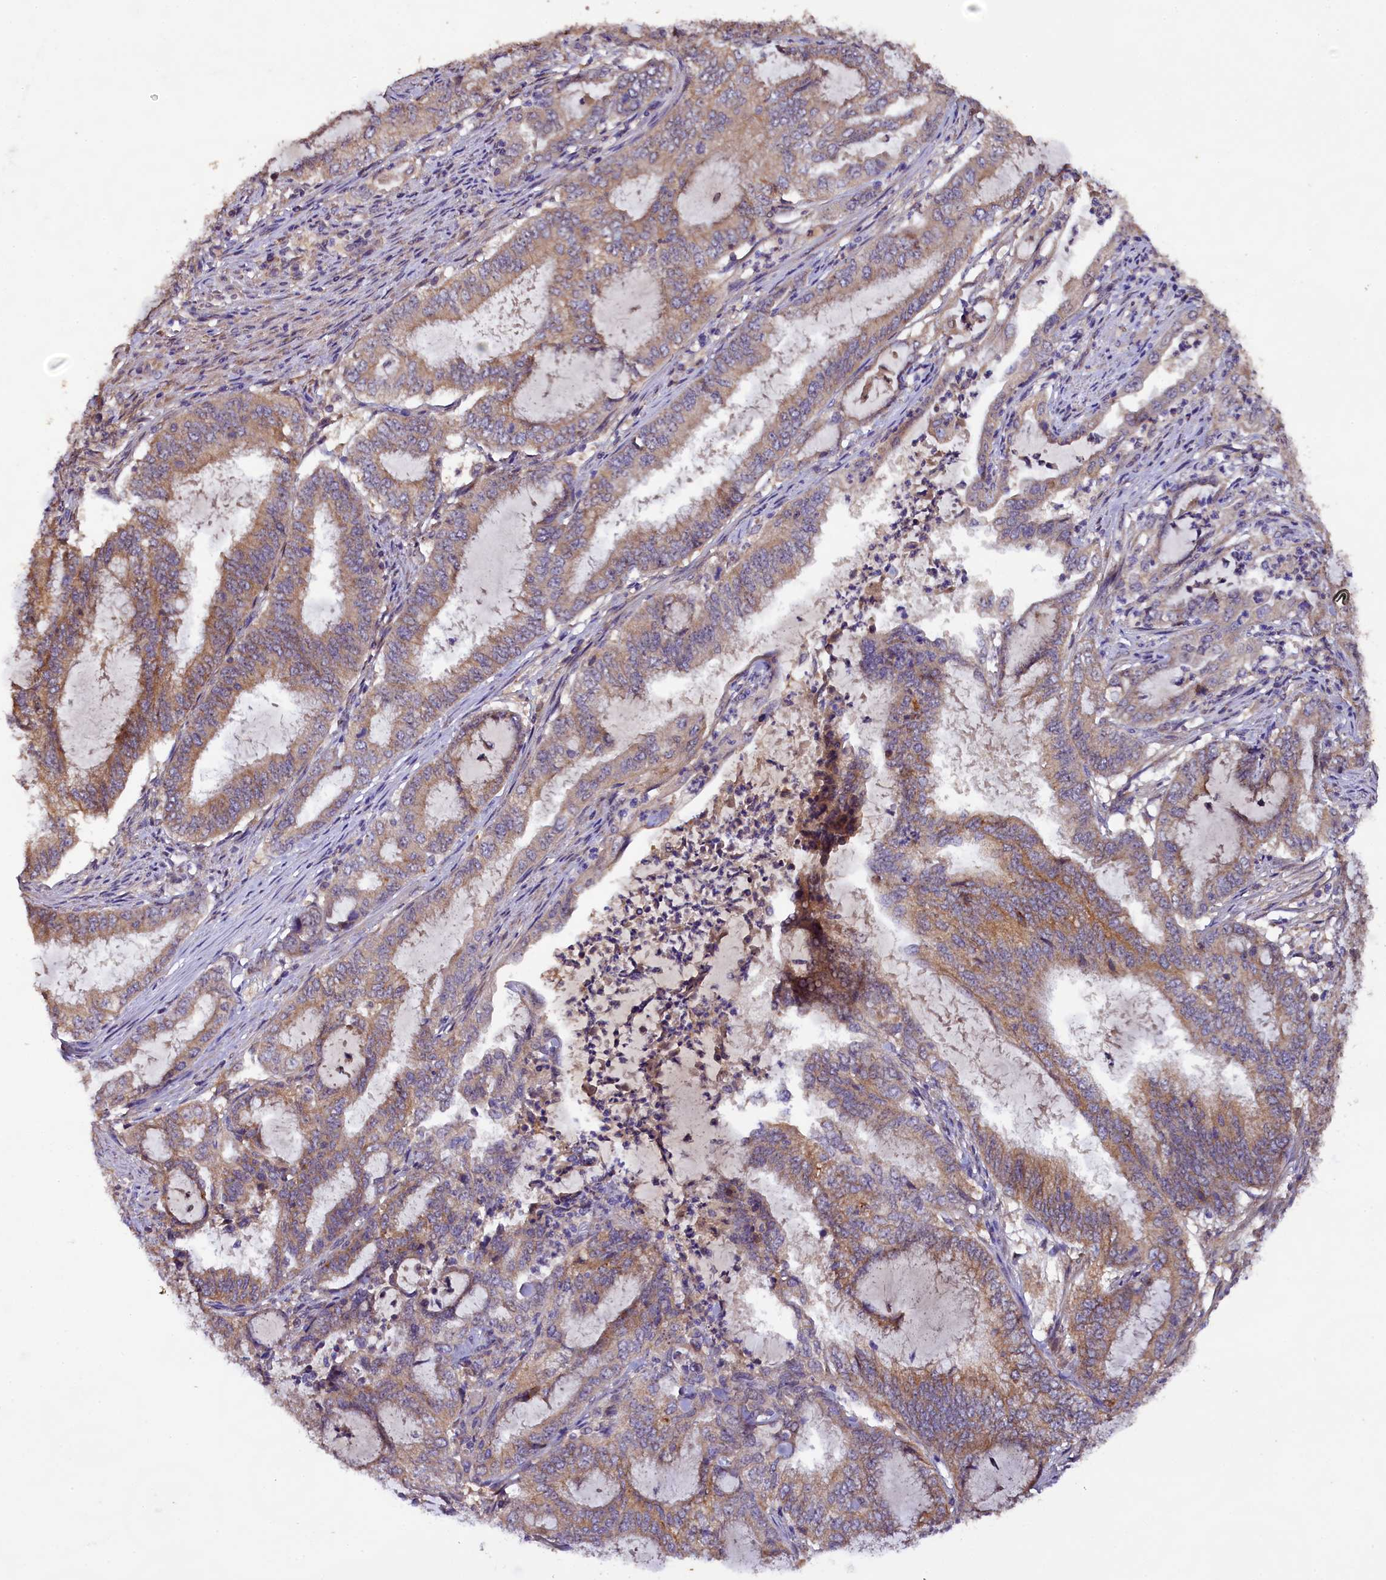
{"staining": {"intensity": "moderate", "quantity": ">75%", "location": "cytoplasmic/membranous"}, "tissue": "endometrial cancer", "cell_type": "Tumor cells", "image_type": "cancer", "snomed": [{"axis": "morphology", "description": "Adenocarcinoma, NOS"}, {"axis": "topography", "description": "Endometrium"}], "caption": "Endometrial cancer stained for a protein (brown) displays moderate cytoplasmic/membranous positive expression in approximately >75% of tumor cells.", "gene": "PLXNB1", "patient": {"sex": "female", "age": 51}}